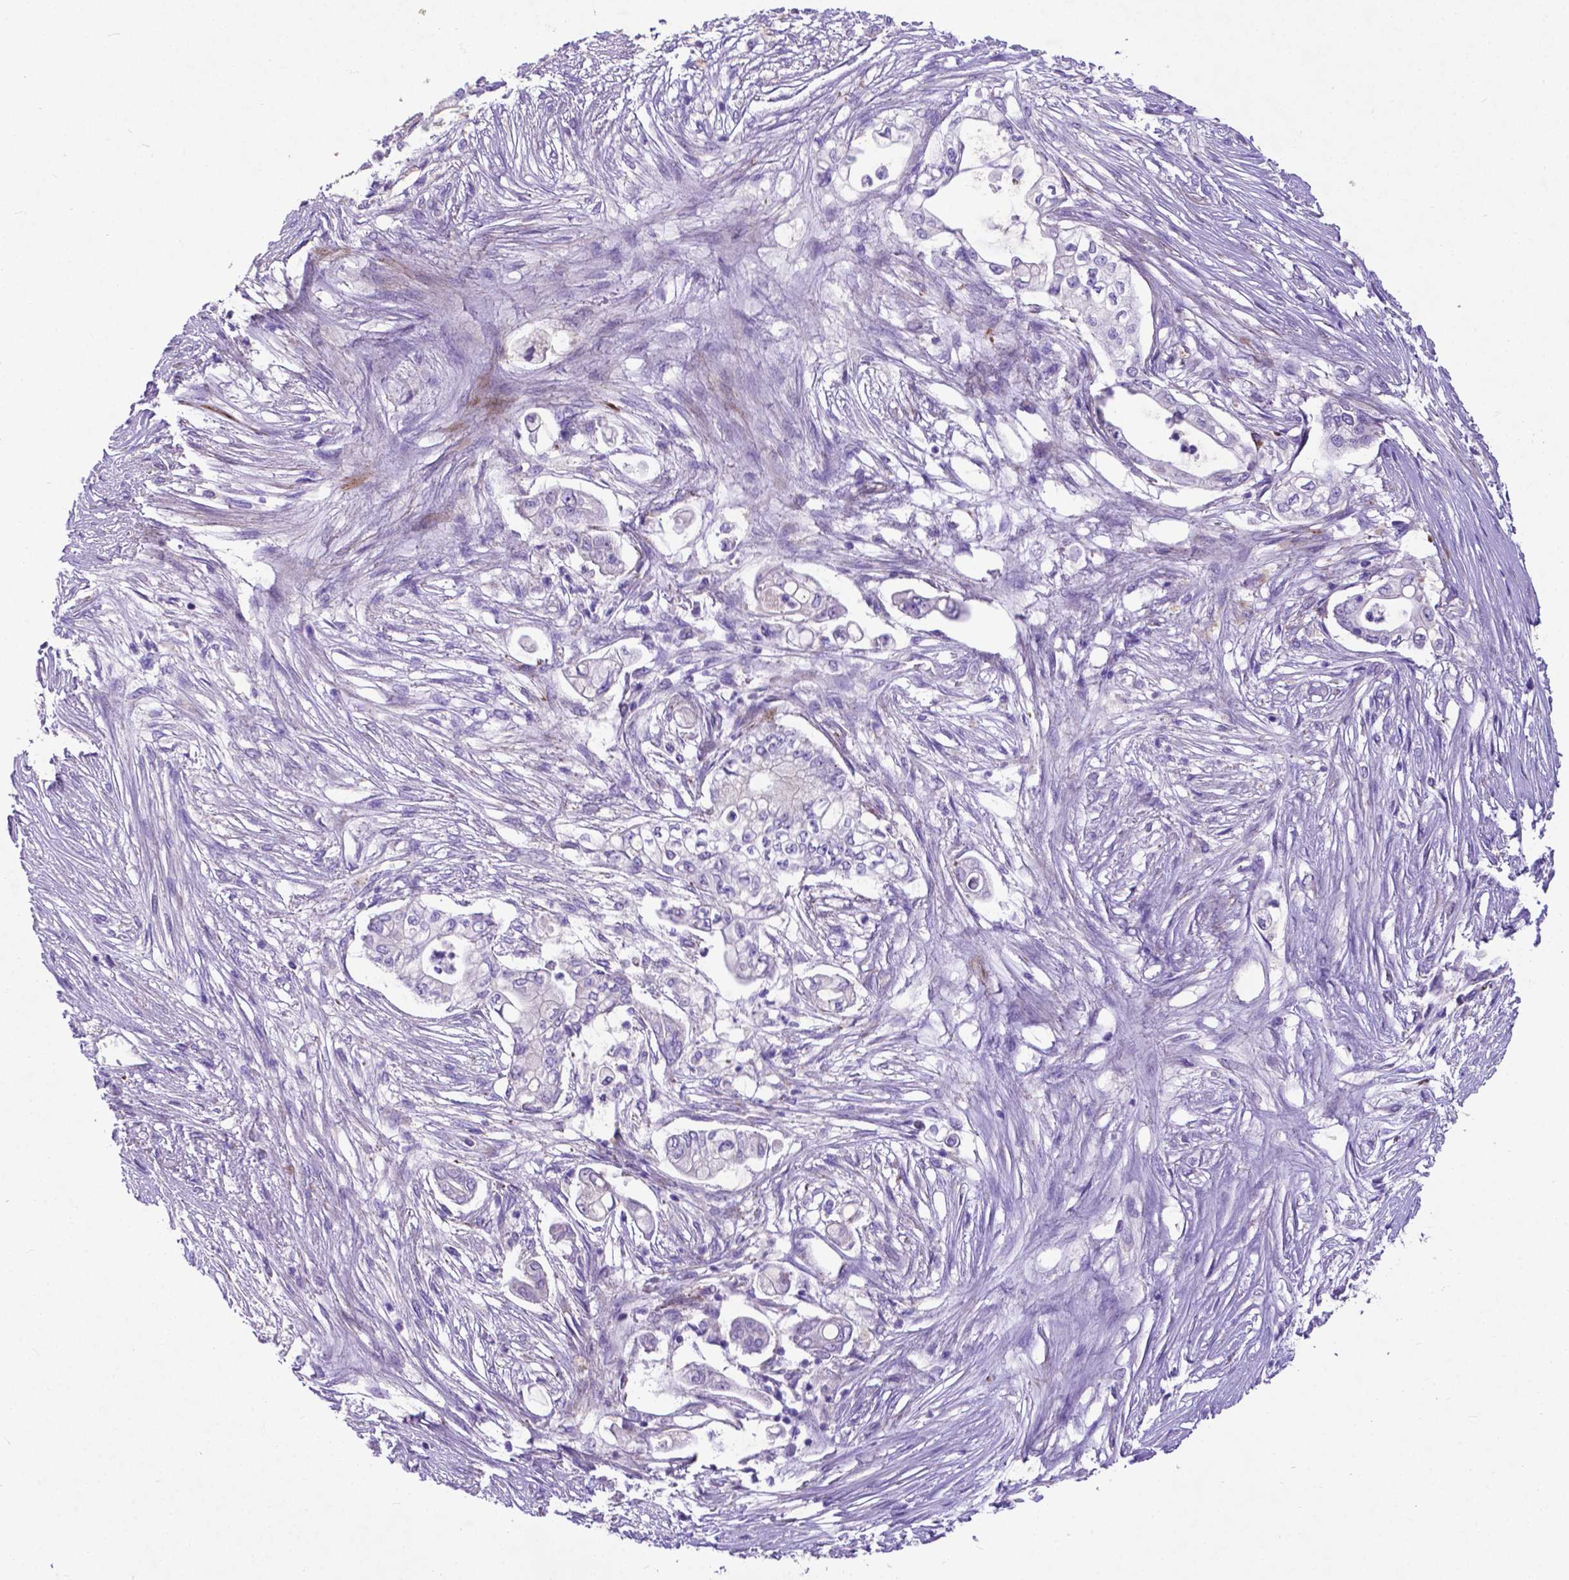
{"staining": {"intensity": "negative", "quantity": "none", "location": "none"}, "tissue": "pancreatic cancer", "cell_type": "Tumor cells", "image_type": "cancer", "snomed": [{"axis": "morphology", "description": "Adenocarcinoma, NOS"}, {"axis": "topography", "description": "Pancreas"}], "caption": "Pancreatic cancer (adenocarcinoma) was stained to show a protein in brown. There is no significant staining in tumor cells.", "gene": "PFKFB4", "patient": {"sex": "female", "age": 69}}